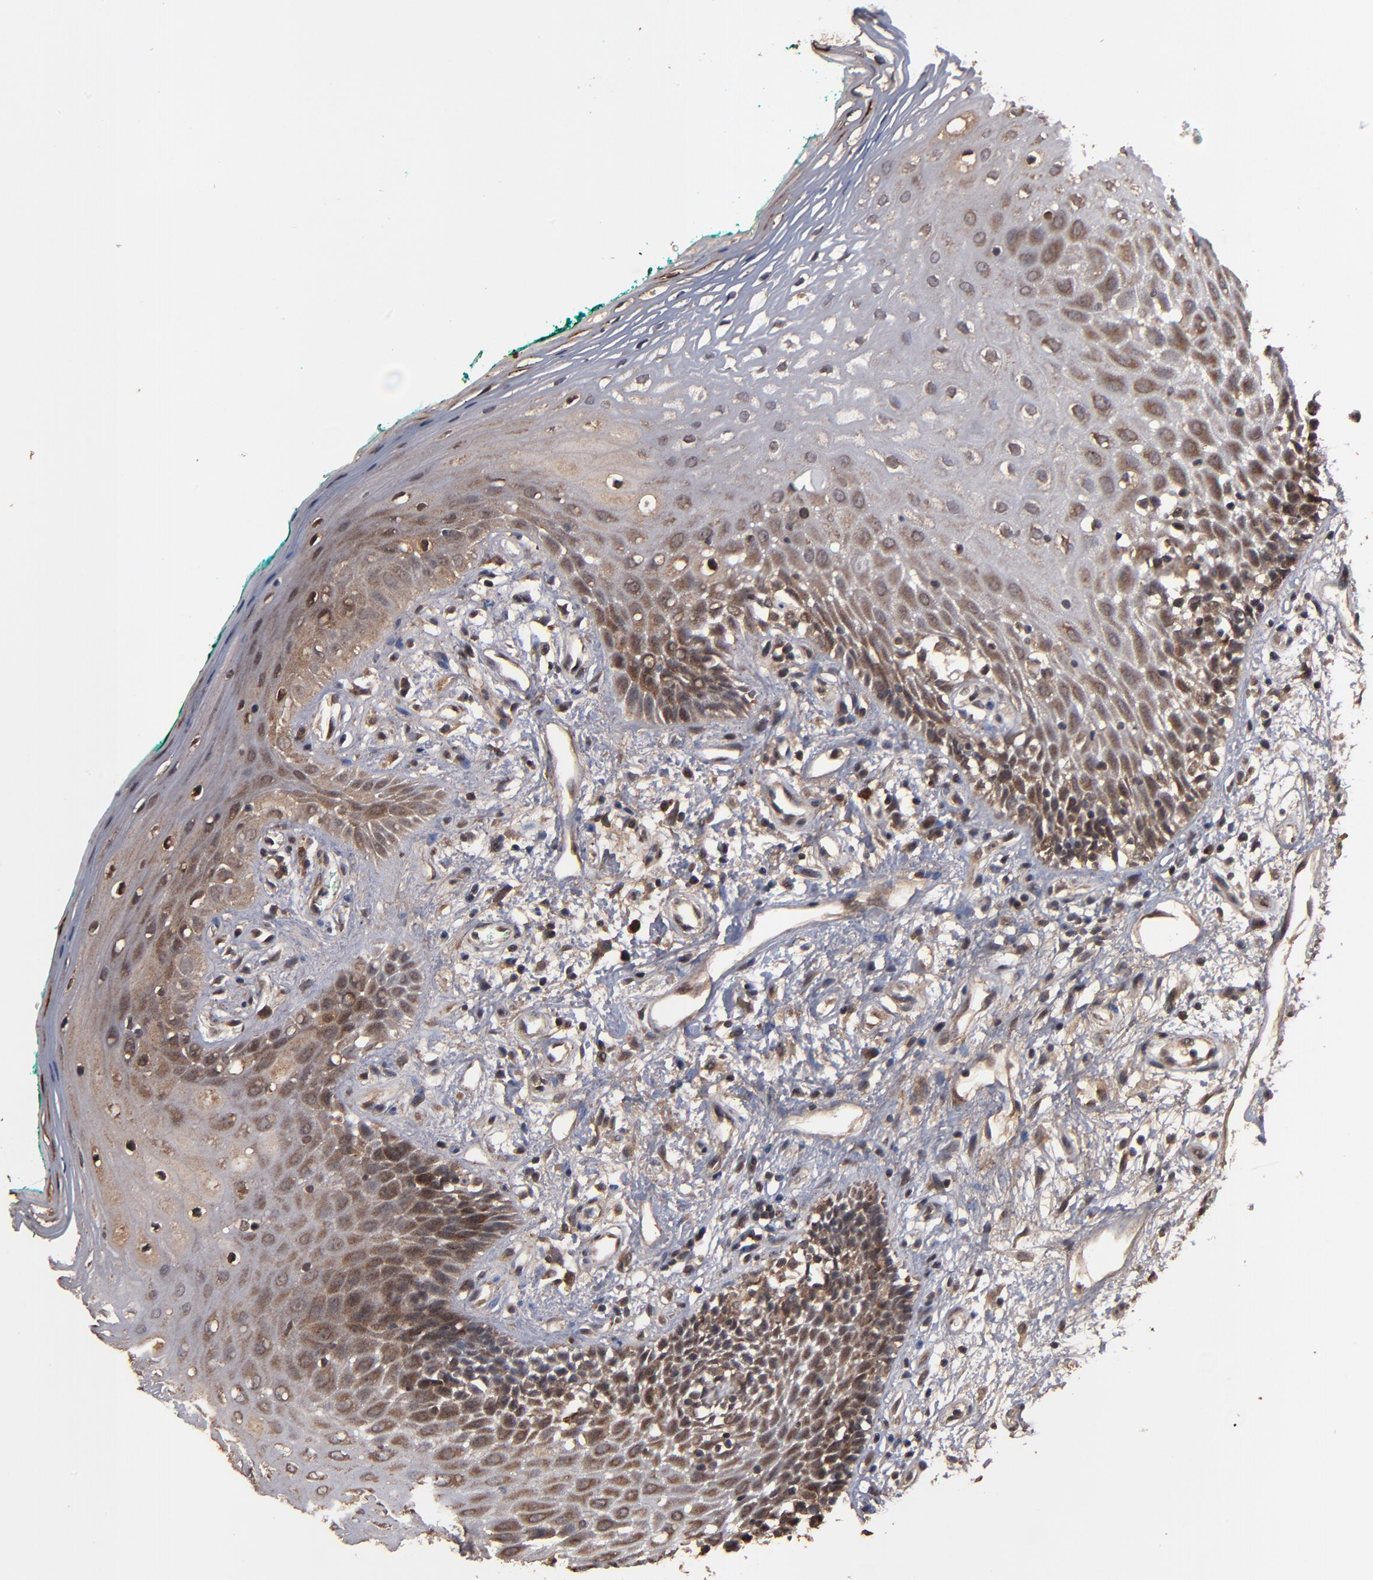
{"staining": {"intensity": "moderate", "quantity": ">75%", "location": "cytoplasmic/membranous,nuclear"}, "tissue": "oral mucosa", "cell_type": "Squamous epithelial cells", "image_type": "normal", "snomed": [{"axis": "morphology", "description": "Normal tissue, NOS"}, {"axis": "morphology", "description": "Squamous cell carcinoma, NOS"}, {"axis": "topography", "description": "Skeletal muscle"}, {"axis": "topography", "description": "Oral tissue"}, {"axis": "topography", "description": "Head-Neck"}], "caption": "IHC photomicrograph of benign oral mucosa: human oral mucosa stained using immunohistochemistry reveals medium levels of moderate protein expression localized specifically in the cytoplasmic/membranous,nuclear of squamous epithelial cells, appearing as a cytoplasmic/membranous,nuclear brown color.", "gene": "NXF2B", "patient": {"sex": "female", "age": 84}}